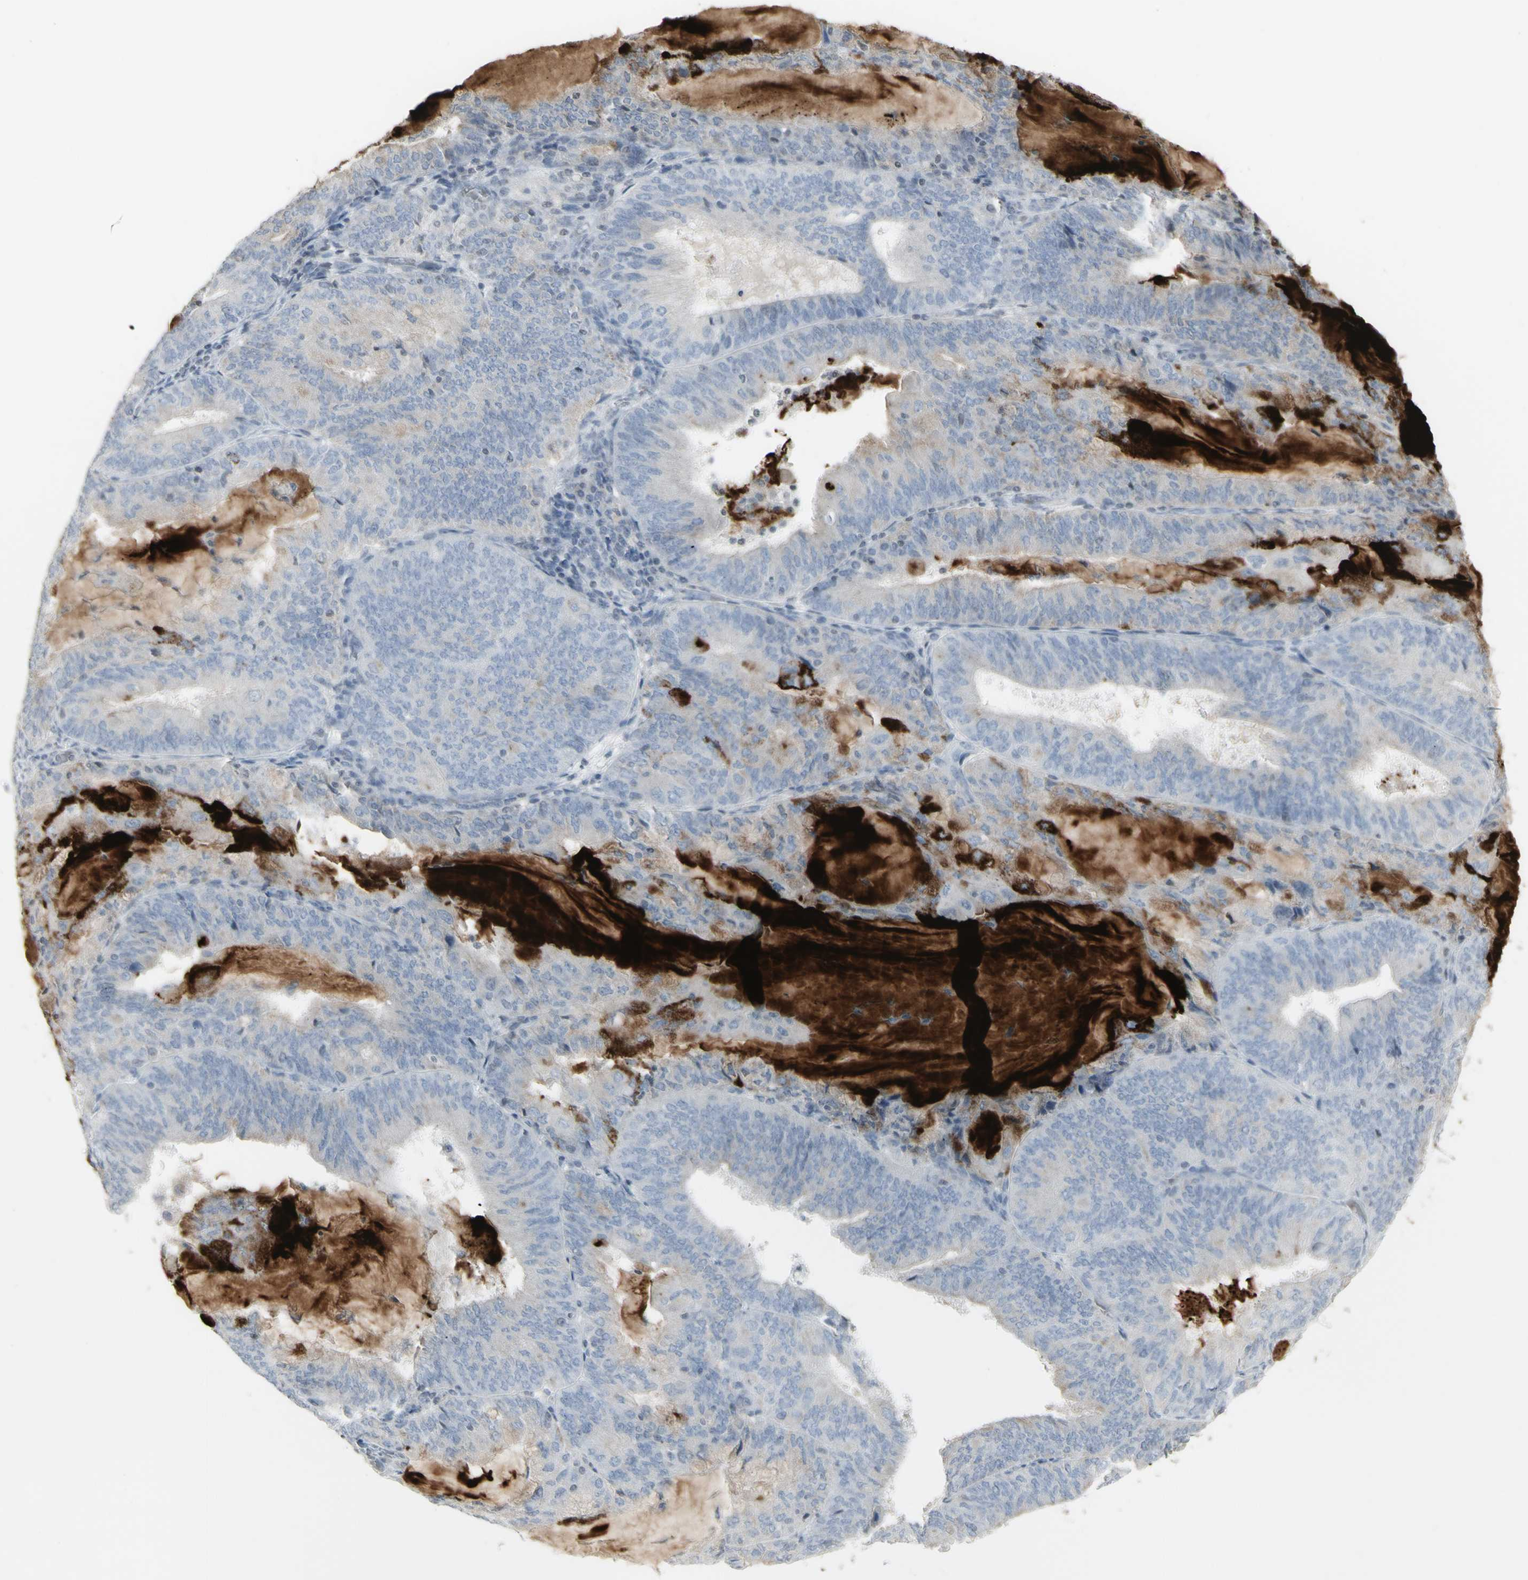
{"staining": {"intensity": "moderate", "quantity": "<25%", "location": "none"}, "tissue": "endometrial cancer", "cell_type": "Tumor cells", "image_type": "cancer", "snomed": [{"axis": "morphology", "description": "Adenocarcinoma, NOS"}, {"axis": "topography", "description": "Endometrium"}], "caption": "The immunohistochemical stain shows moderate None expression in tumor cells of endometrial cancer (adenocarcinoma) tissue.", "gene": "MUC5AC", "patient": {"sex": "female", "age": 81}}